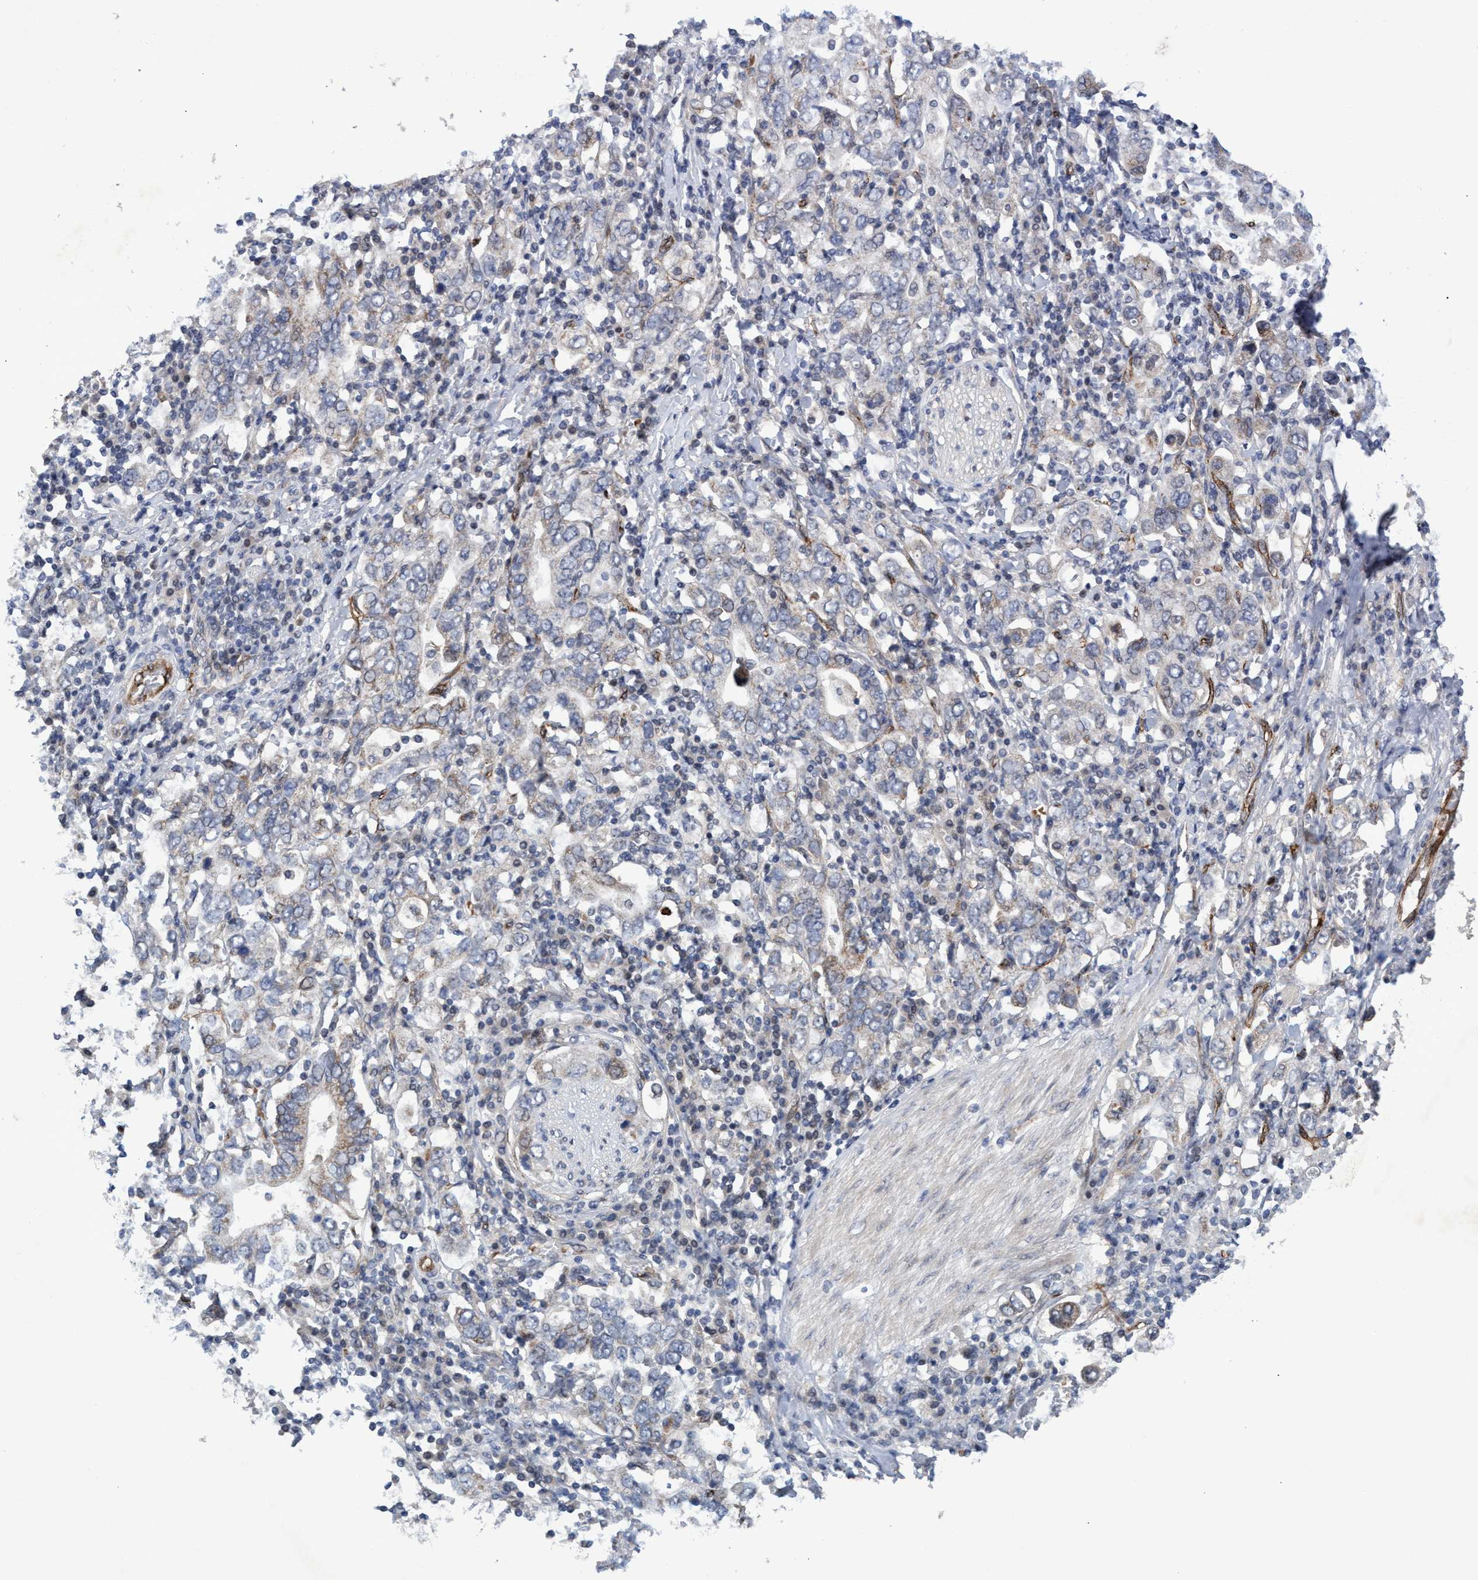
{"staining": {"intensity": "negative", "quantity": "none", "location": "none"}, "tissue": "stomach cancer", "cell_type": "Tumor cells", "image_type": "cancer", "snomed": [{"axis": "morphology", "description": "Adenocarcinoma, NOS"}, {"axis": "topography", "description": "Stomach, upper"}], "caption": "Stomach adenocarcinoma was stained to show a protein in brown. There is no significant expression in tumor cells.", "gene": "ZNF750", "patient": {"sex": "male", "age": 62}}